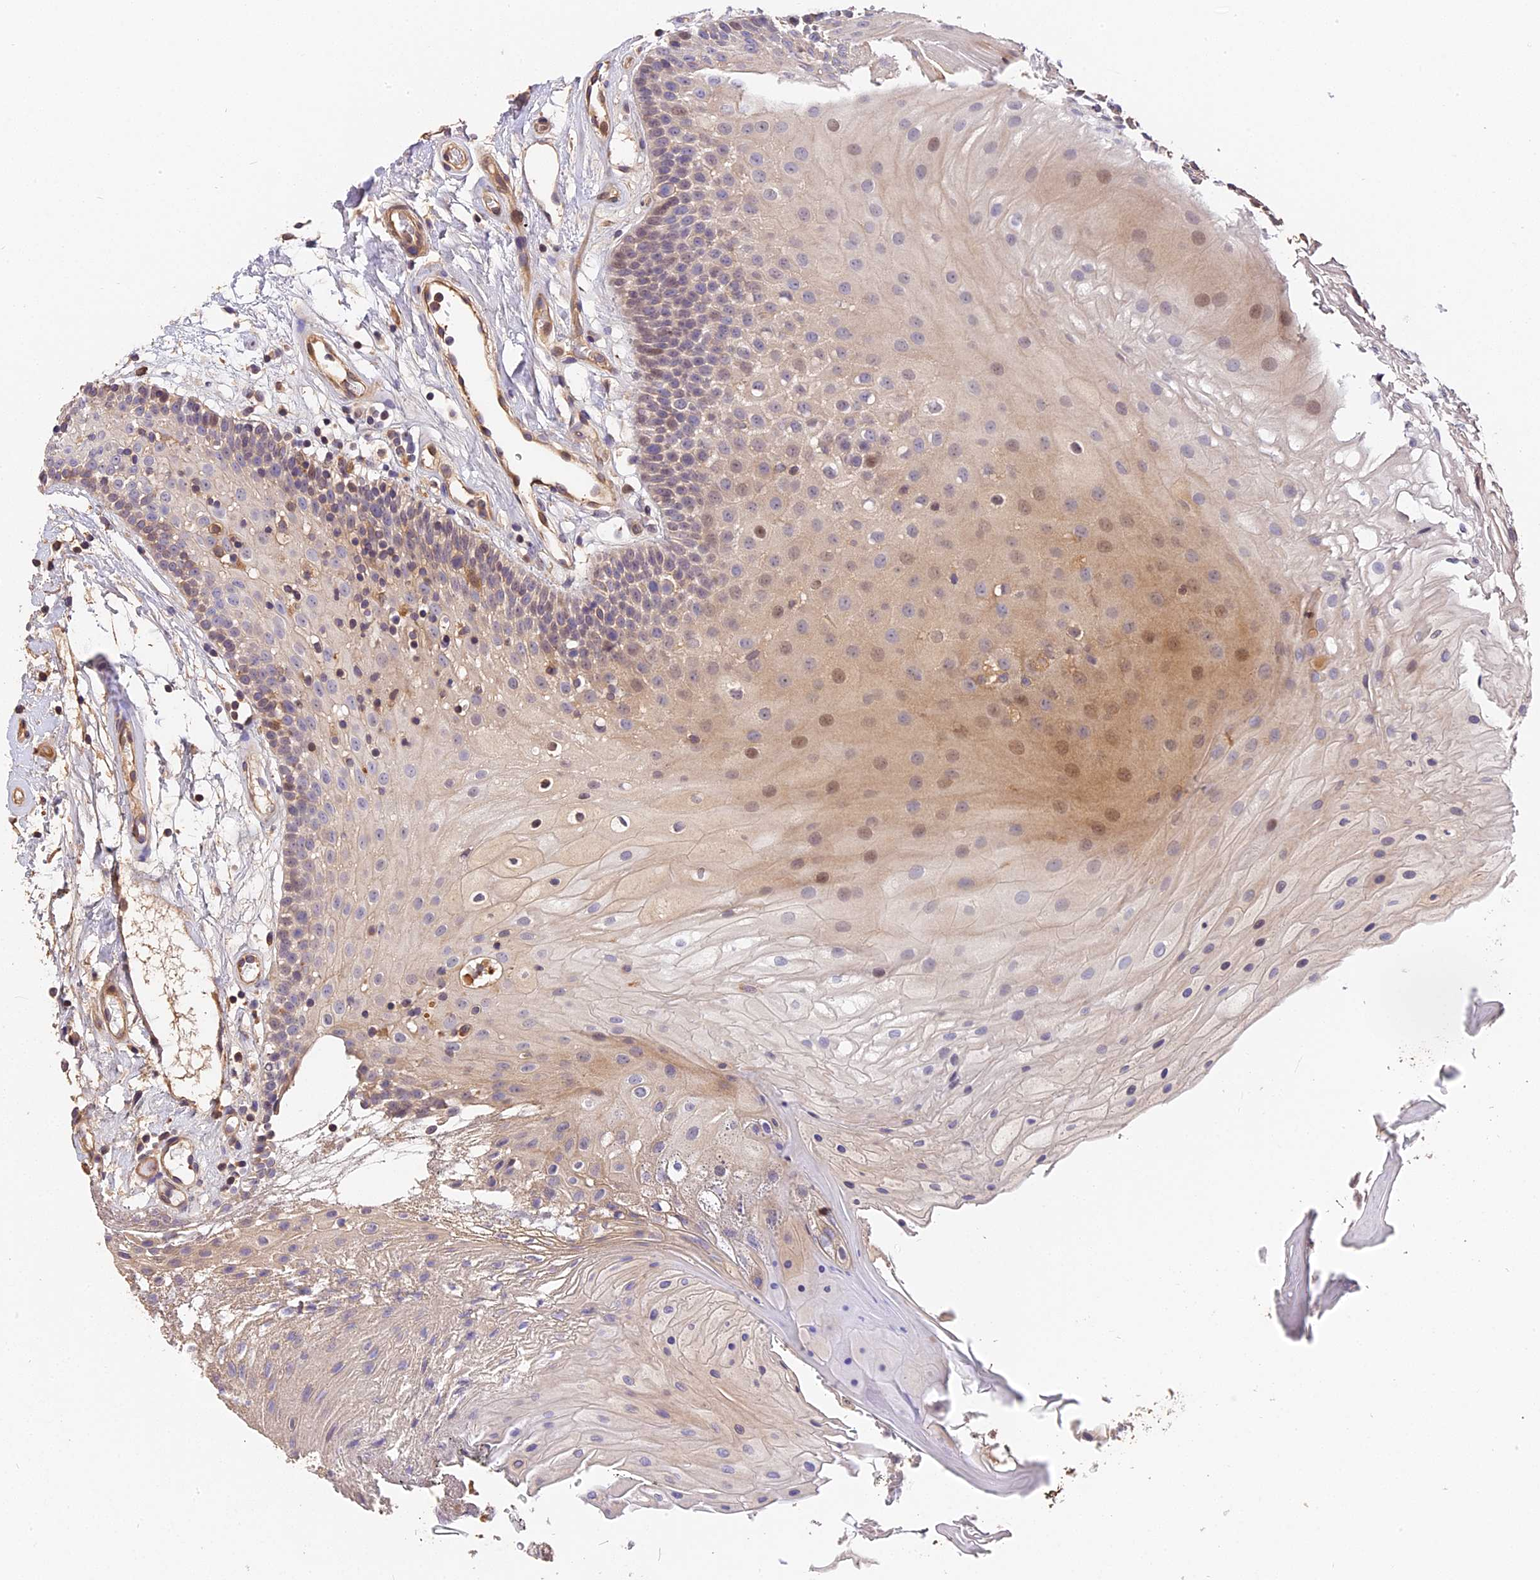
{"staining": {"intensity": "moderate", "quantity": "25%-75%", "location": "nuclear"}, "tissue": "oral mucosa", "cell_type": "Squamous epithelial cells", "image_type": "normal", "snomed": [{"axis": "morphology", "description": "Normal tissue, NOS"}, {"axis": "topography", "description": "Oral tissue"}], "caption": "This micrograph displays normal oral mucosa stained with immunohistochemistry to label a protein in brown. The nuclear of squamous epithelial cells show moderate positivity for the protein. Nuclei are counter-stained blue.", "gene": "ARHGAP17", "patient": {"sex": "female", "age": 80}}